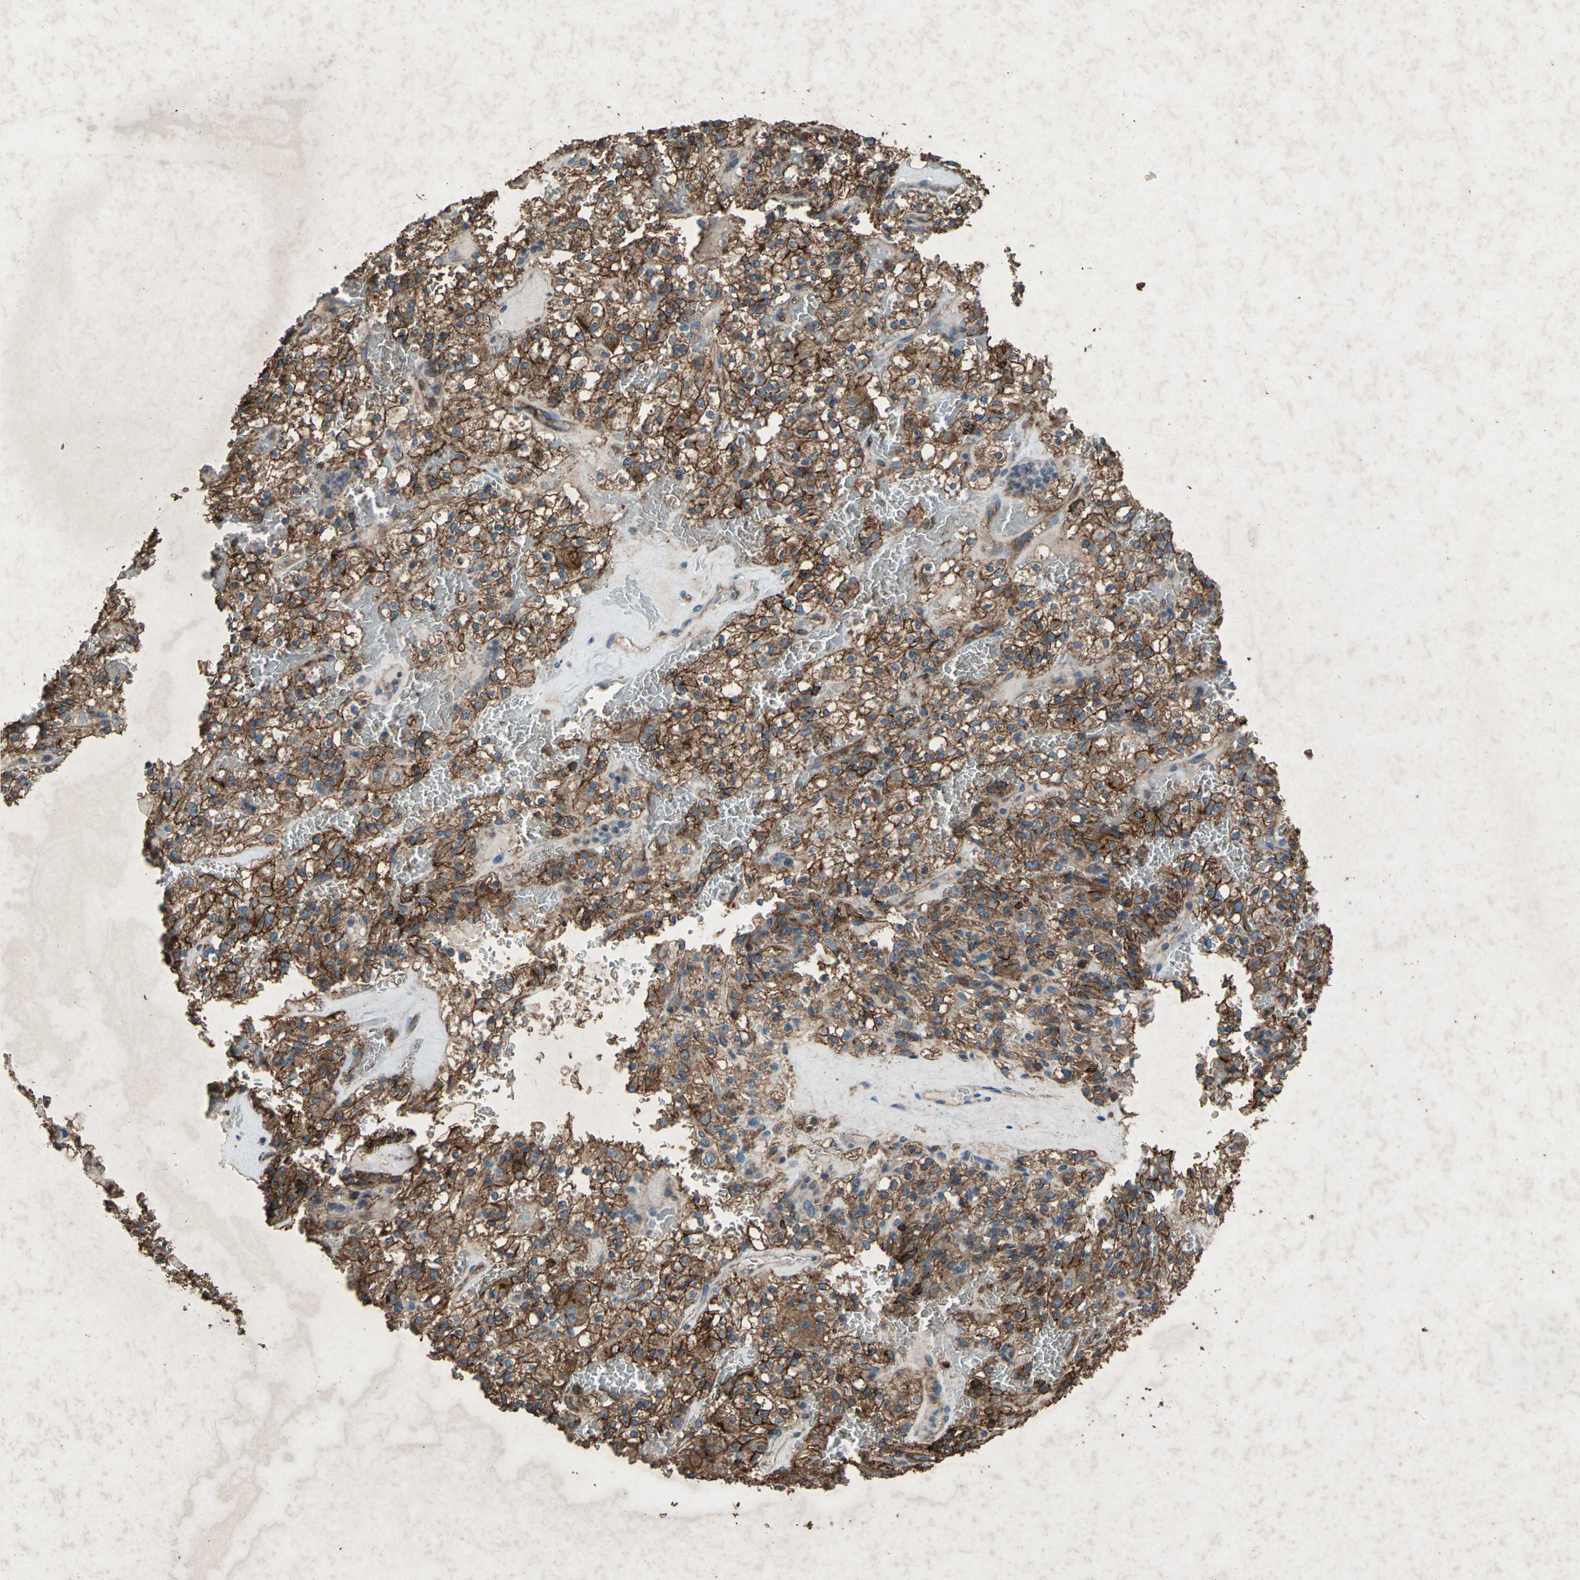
{"staining": {"intensity": "strong", "quantity": ">75%", "location": "cytoplasmic/membranous"}, "tissue": "renal cancer", "cell_type": "Tumor cells", "image_type": "cancer", "snomed": [{"axis": "morphology", "description": "Normal tissue, NOS"}, {"axis": "morphology", "description": "Adenocarcinoma, NOS"}, {"axis": "topography", "description": "Kidney"}], "caption": "A brown stain labels strong cytoplasmic/membranous staining of a protein in renal cancer tumor cells.", "gene": "CCR6", "patient": {"sex": "female", "age": 72}}